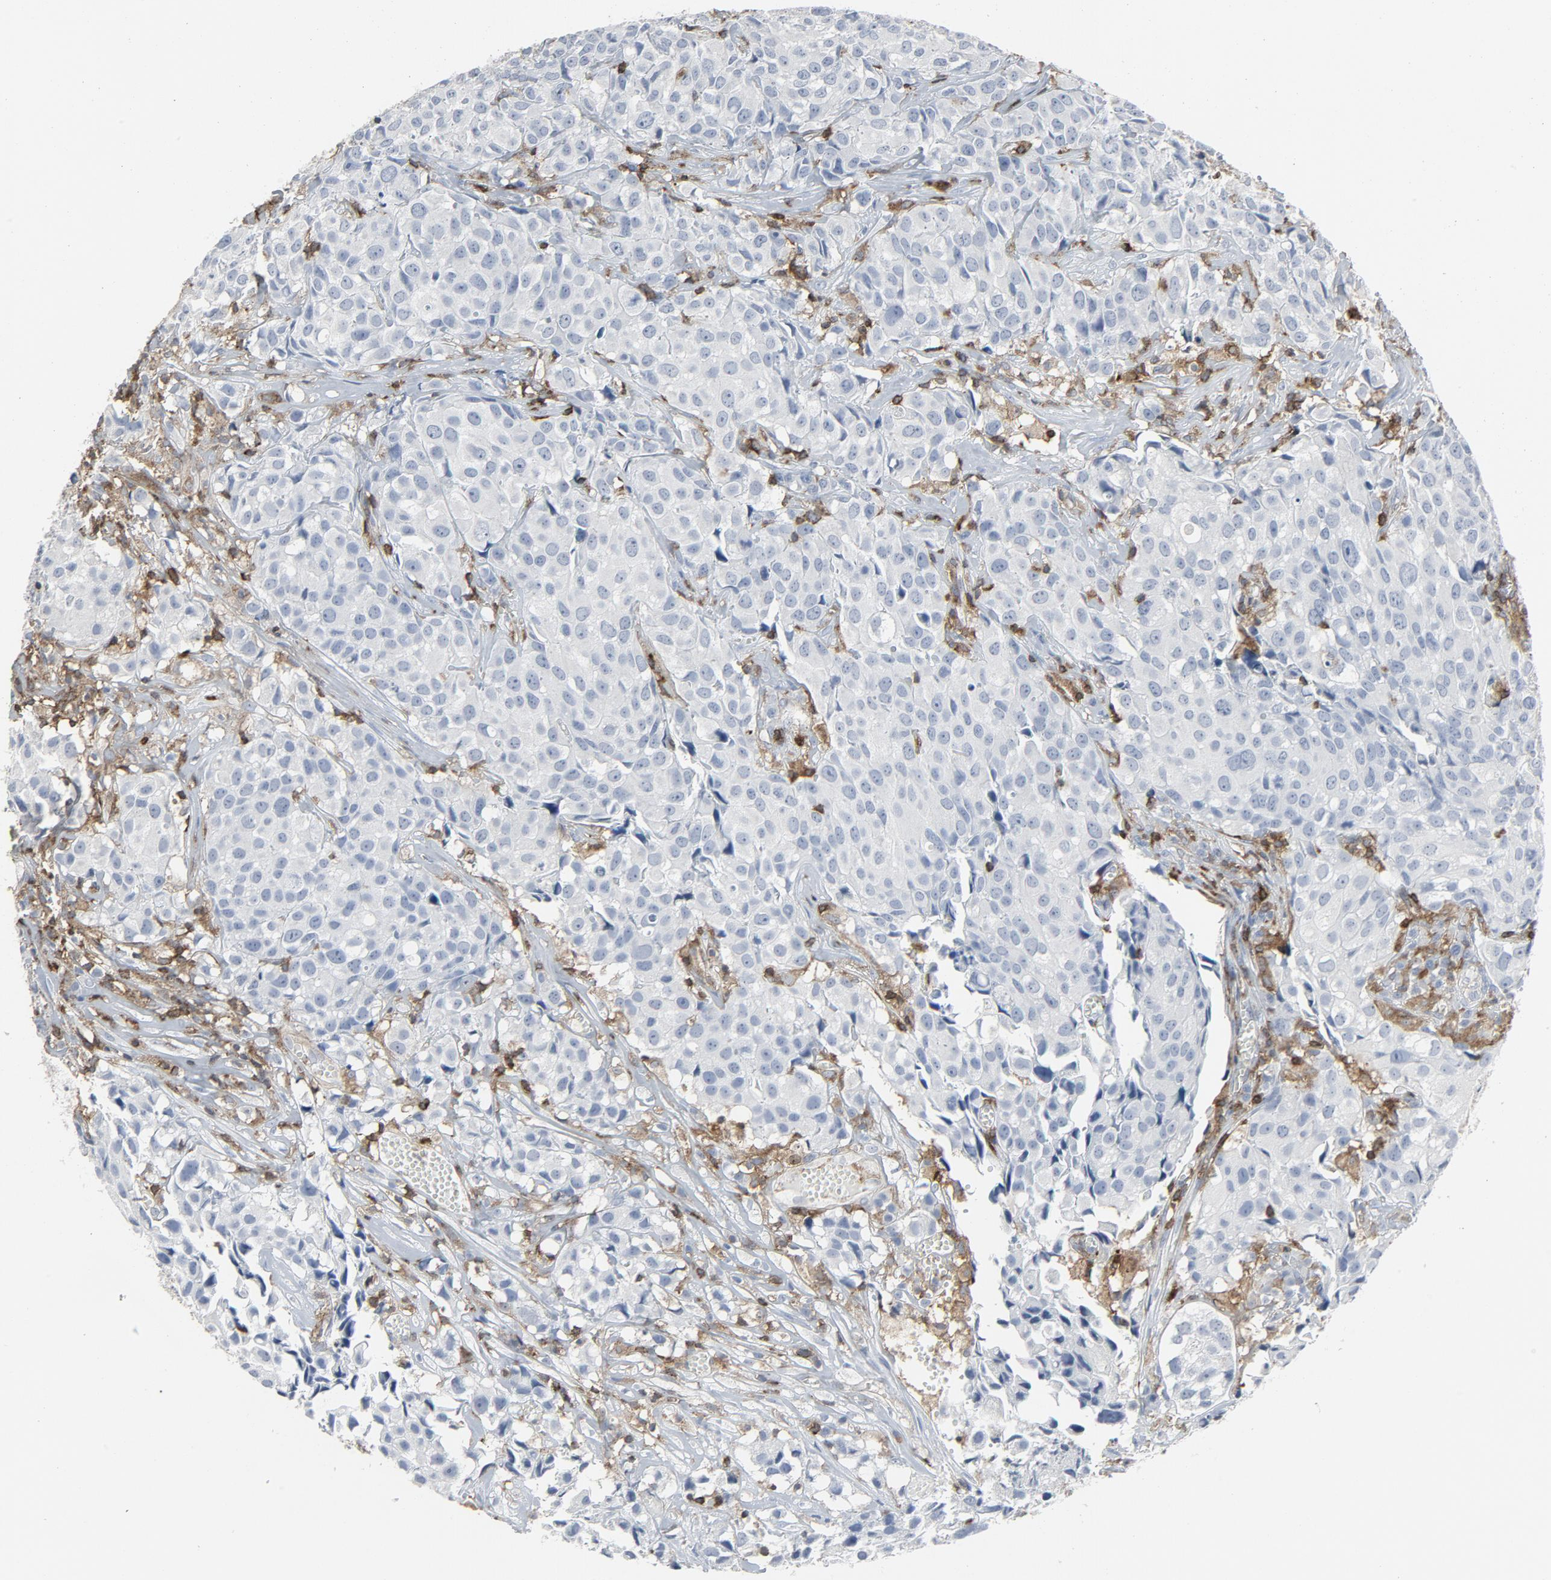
{"staining": {"intensity": "negative", "quantity": "none", "location": "none"}, "tissue": "urothelial cancer", "cell_type": "Tumor cells", "image_type": "cancer", "snomed": [{"axis": "morphology", "description": "Urothelial carcinoma, High grade"}, {"axis": "topography", "description": "Urinary bladder"}], "caption": "The image shows no significant staining in tumor cells of urothelial cancer.", "gene": "LCP2", "patient": {"sex": "female", "age": 75}}